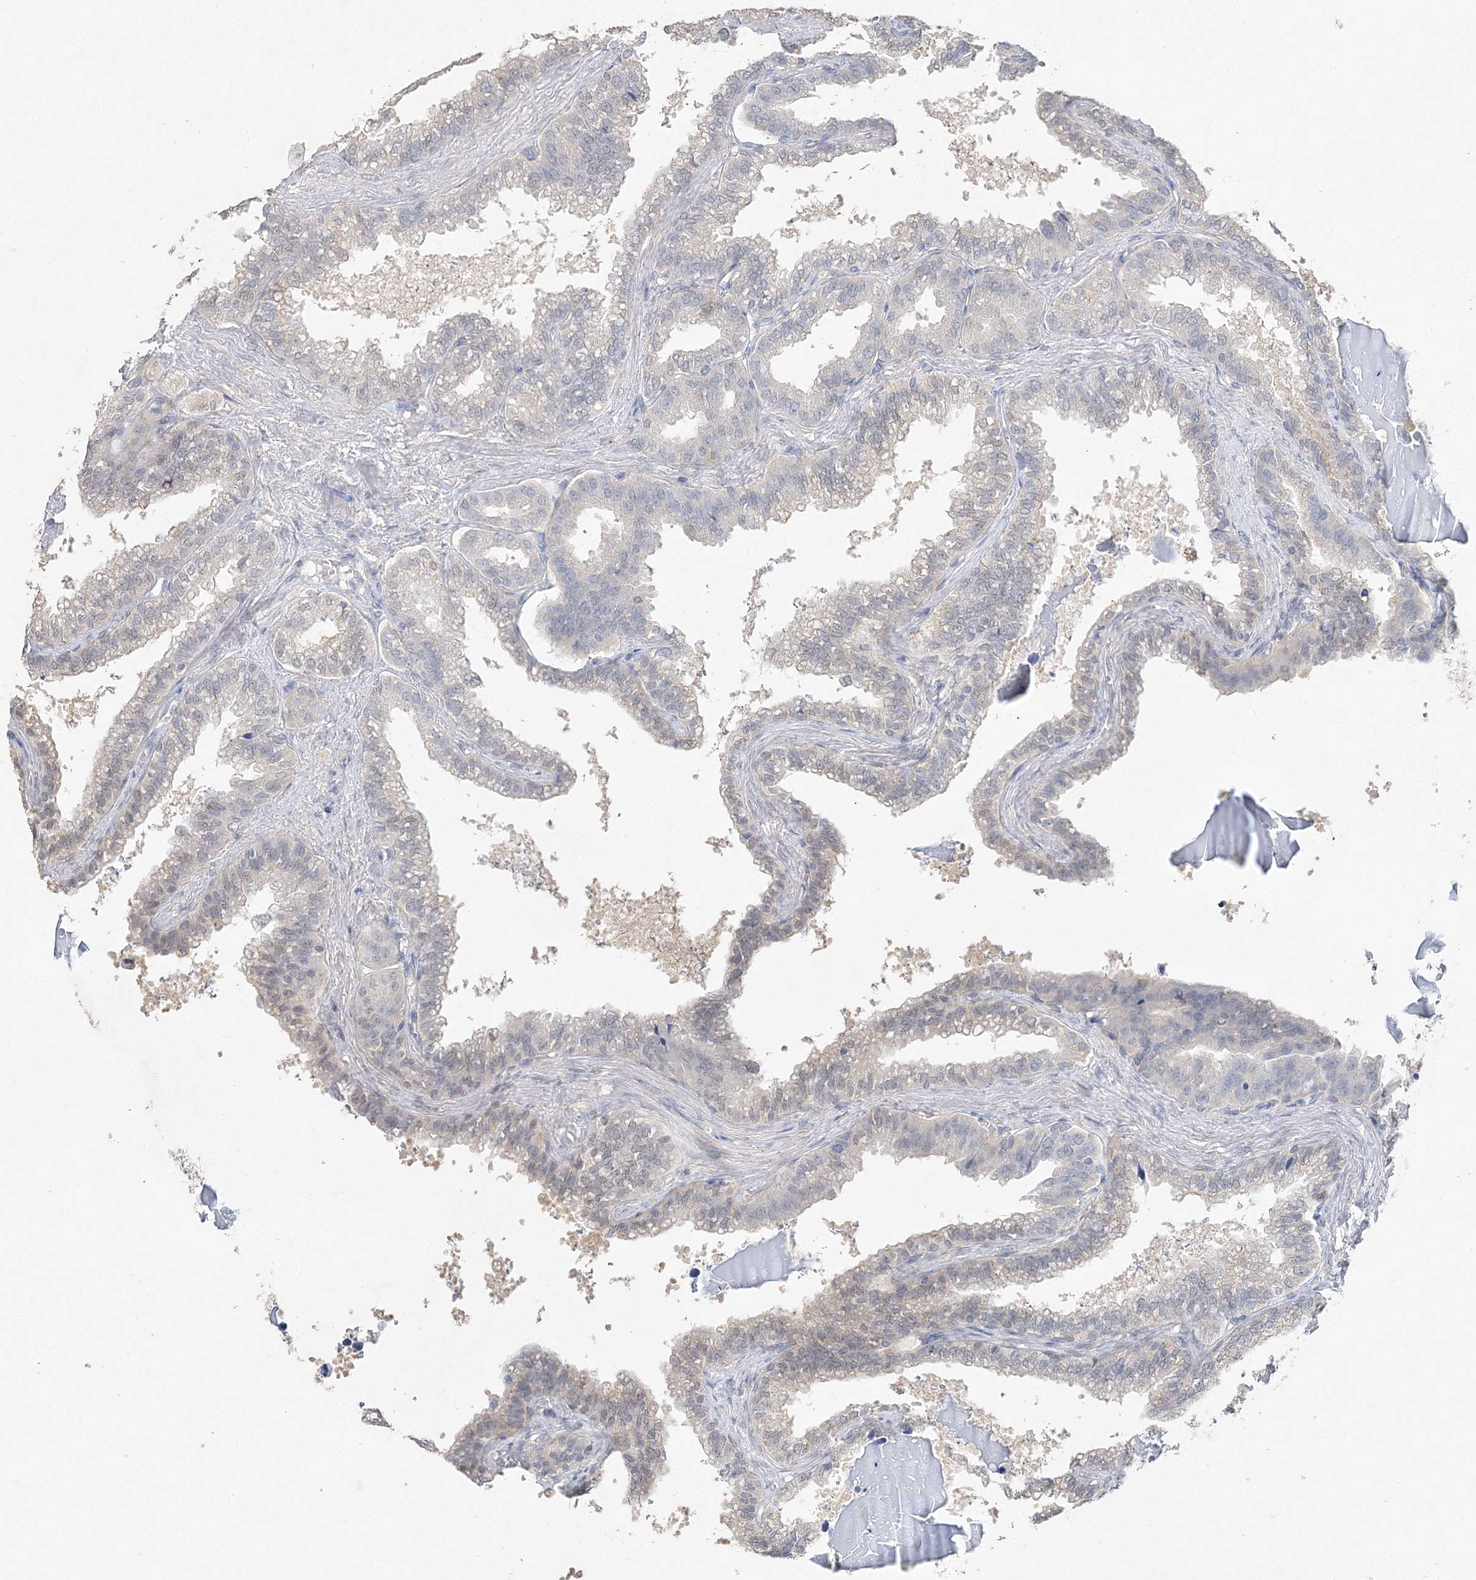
{"staining": {"intensity": "weak", "quantity": "<25%", "location": "nuclear"}, "tissue": "seminal vesicle", "cell_type": "Glandular cells", "image_type": "normal", "snomed": [{"axis": "morphology", "description": "Normal tissue, NOS"}, {"axis": "topography", "description": "Seminal veicle"}], "caption": "This photomicrograph is of unremarkable seminal vesicle stained with immunohistochemistry to label a protein in brown with the nuclei are counter-stained blue. There is no positivity in glandular cells.", "gene": "MAT2B", "patient": {"sex": "male", "age": 46}}